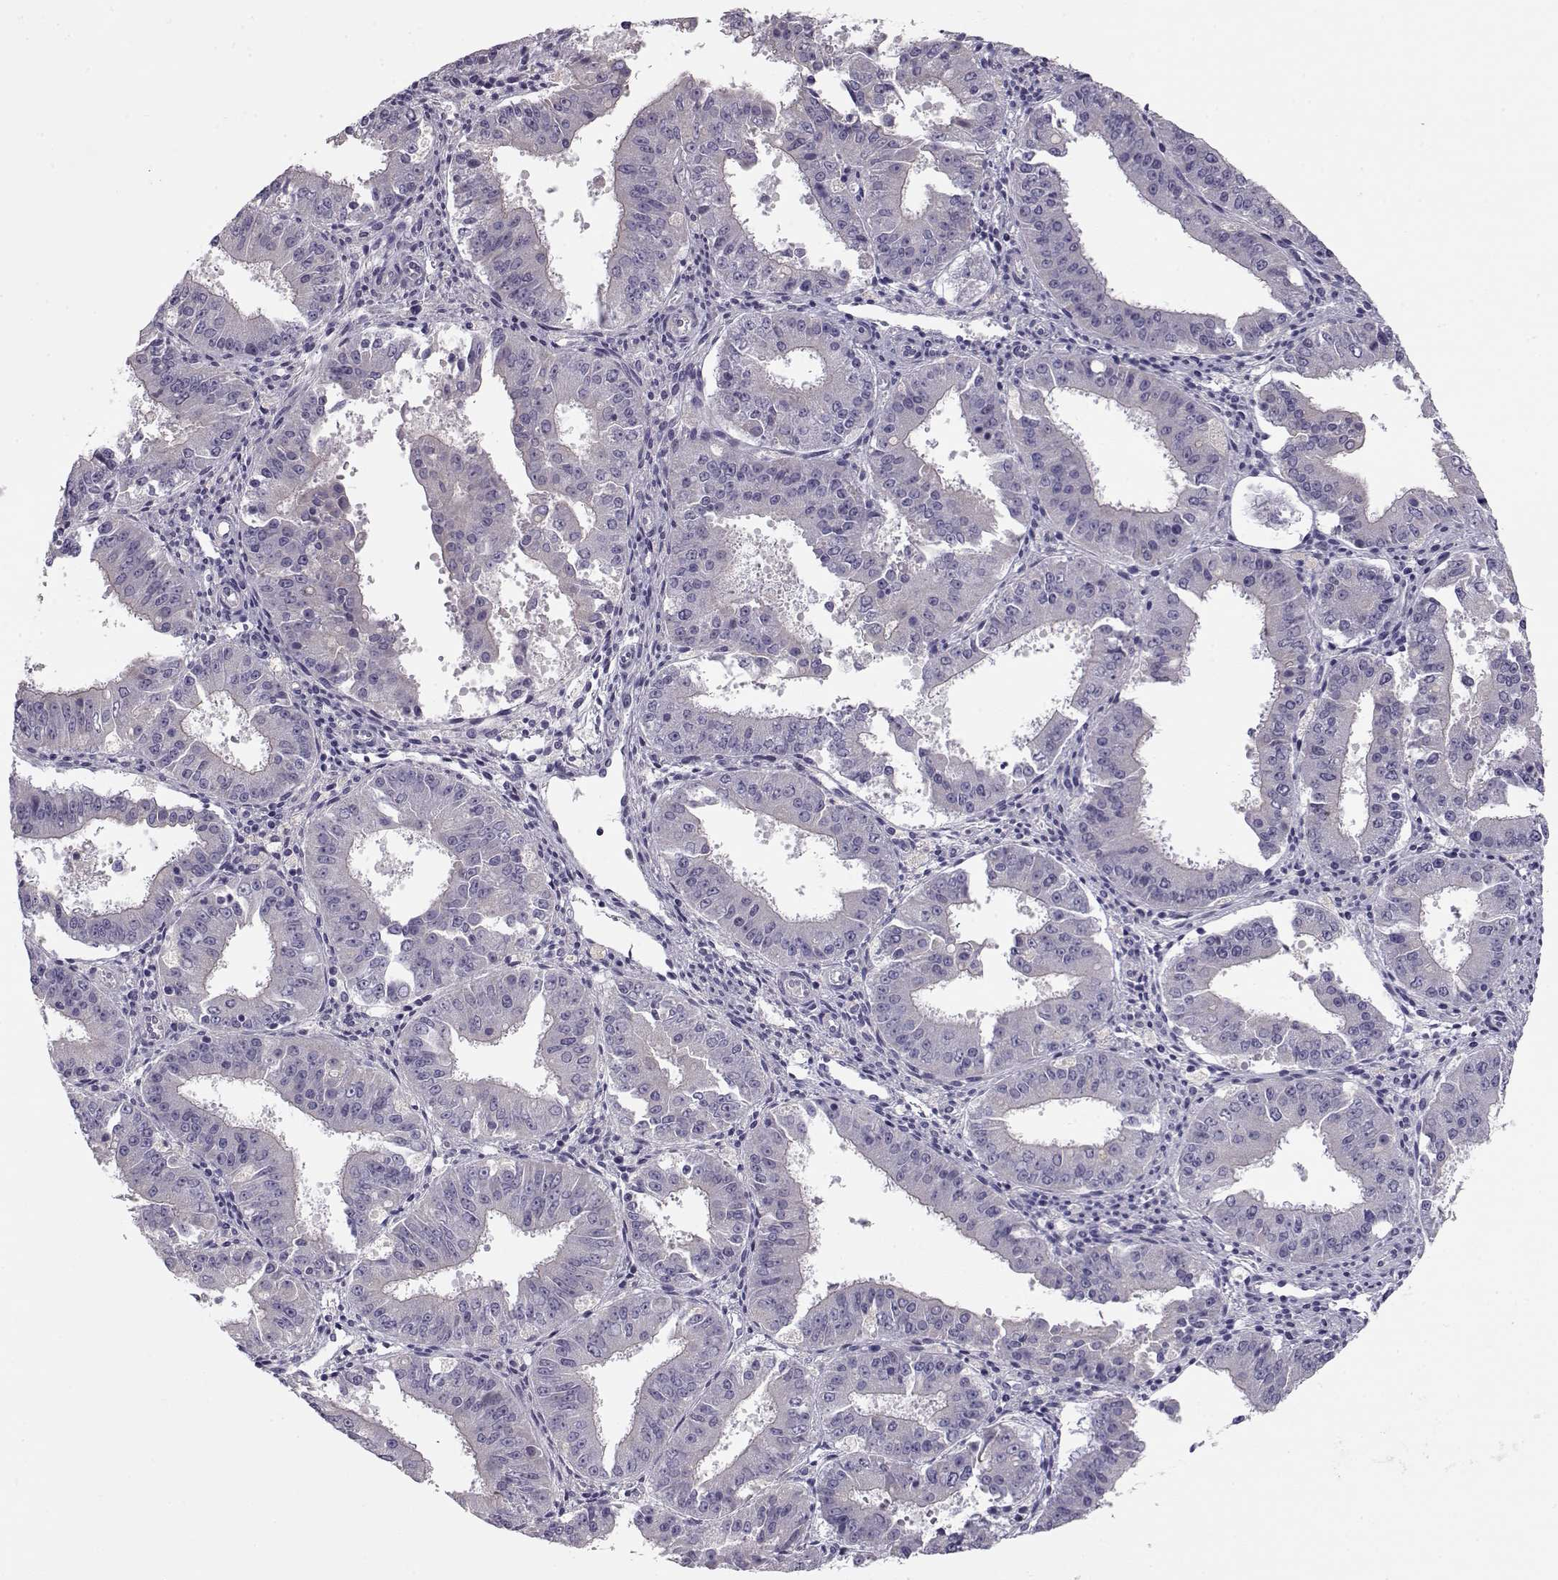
{"staining": {"intensity": "negative", "quantity": "none", "location": "none"}, "tissue": "ovarian cancer", "cell_type": "Tumor cells", "image_type": "cancer", "snomed": [{"axis": "morphology", "description": "Carcinoma, endometroid"}, {"axis": "topography", "description": "Ovary"}], "caption": "IHC of human ovarian cancer exhibits no positivity in tumor cells.", "gene": "GRK1", "patient": {"sex": "female", "age": 42}}